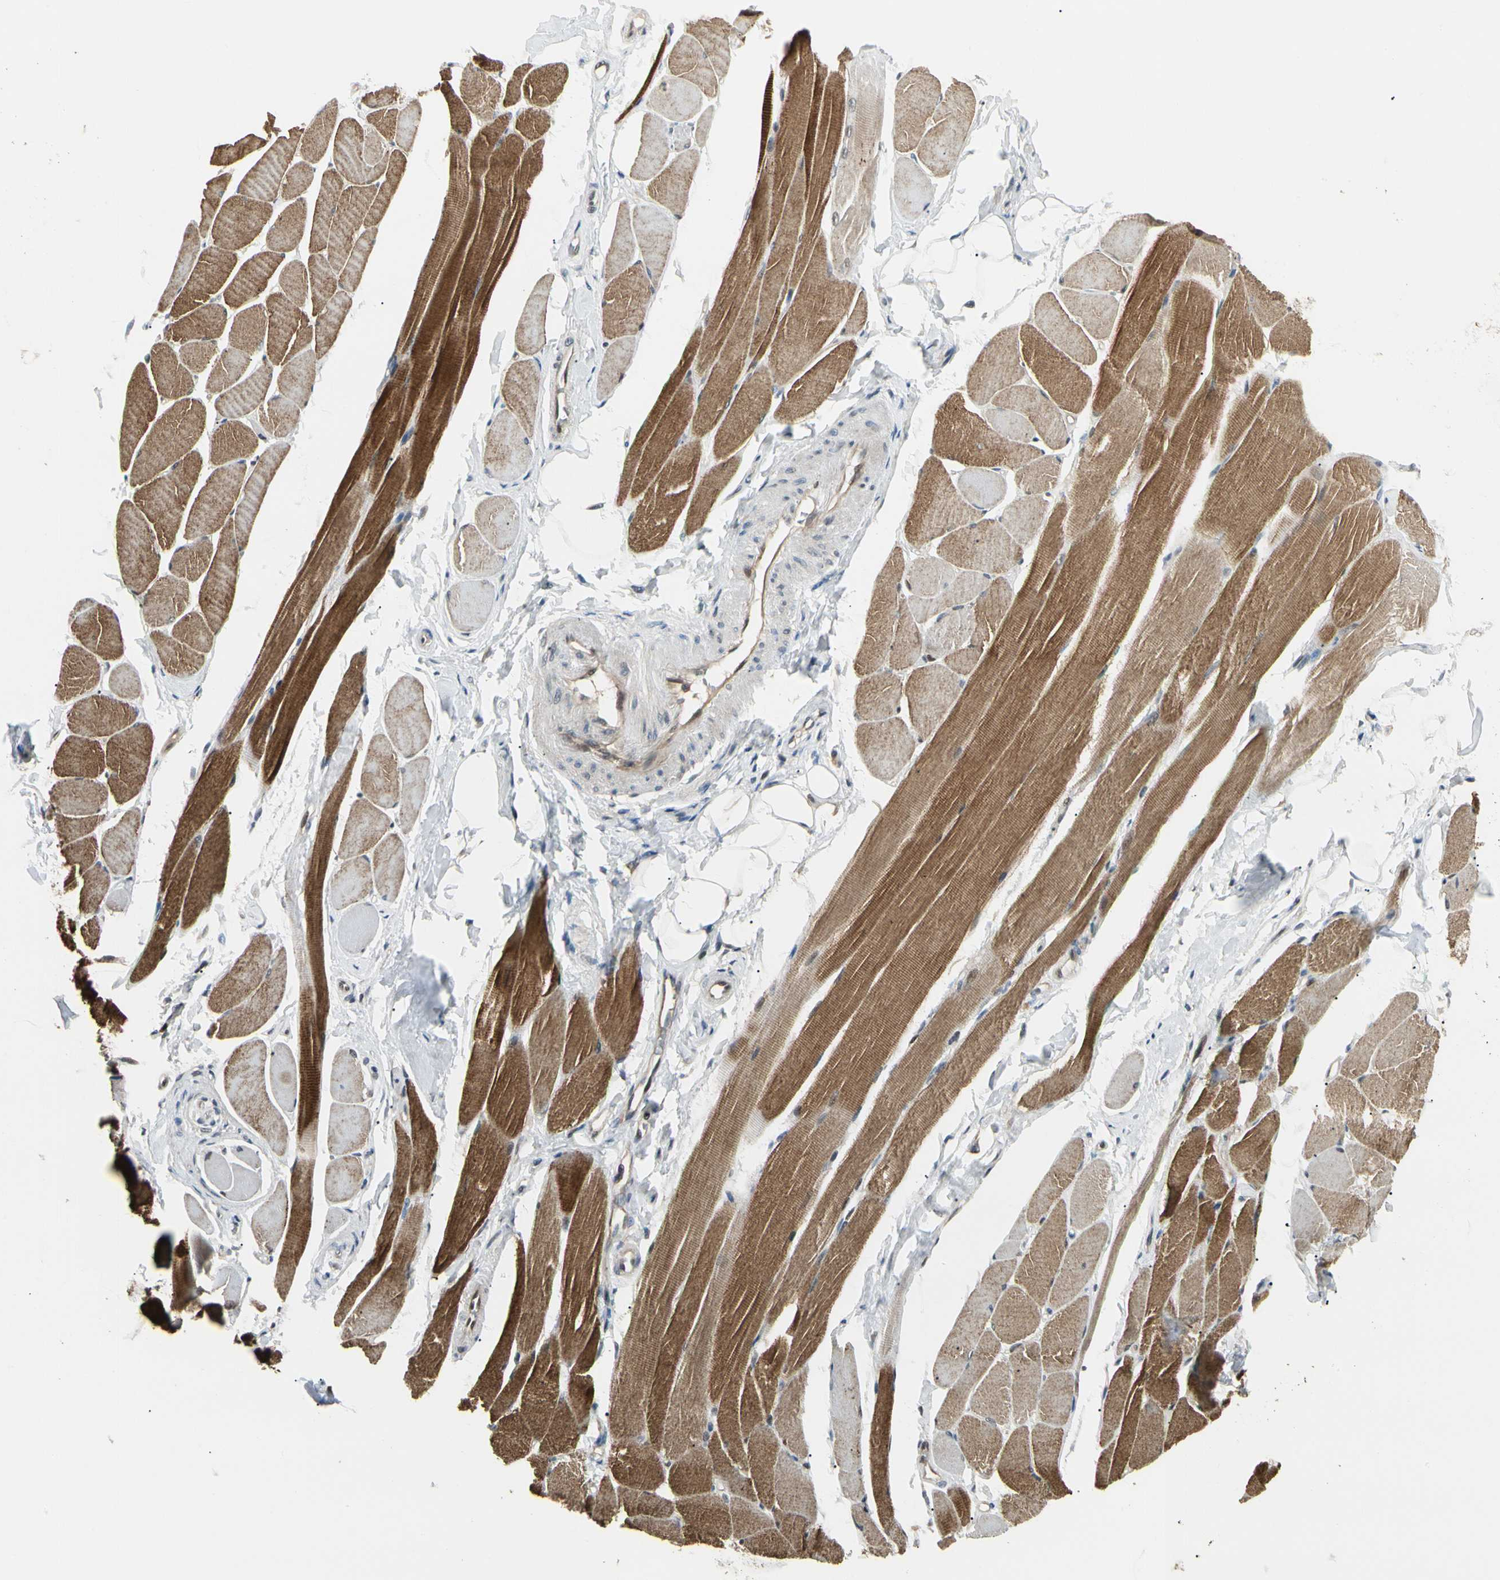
{"staining": {"intensity": "strong", "quantity": ">75%", "location": "cytoplasmic/membranous"}, "tissue": "skeletal muscle", "cell_type": "Myocytes", "image_type": "normal", "snomed": [{"axis": "morphology", "description": "Normal tissue, NOS"}, {"axis": "topography", "description": "Skeletal muscle"}, {"axis": "topography", "description": "Peripheral nerve tissue"}], "caption": "Skeletal muscle stained with a brown dye displays strong cytoplasmic/membranous positive positivity in approximately >75% of myocytes.", "gene": "P3H2", "patient": {"sex": "female", "age": 84}}